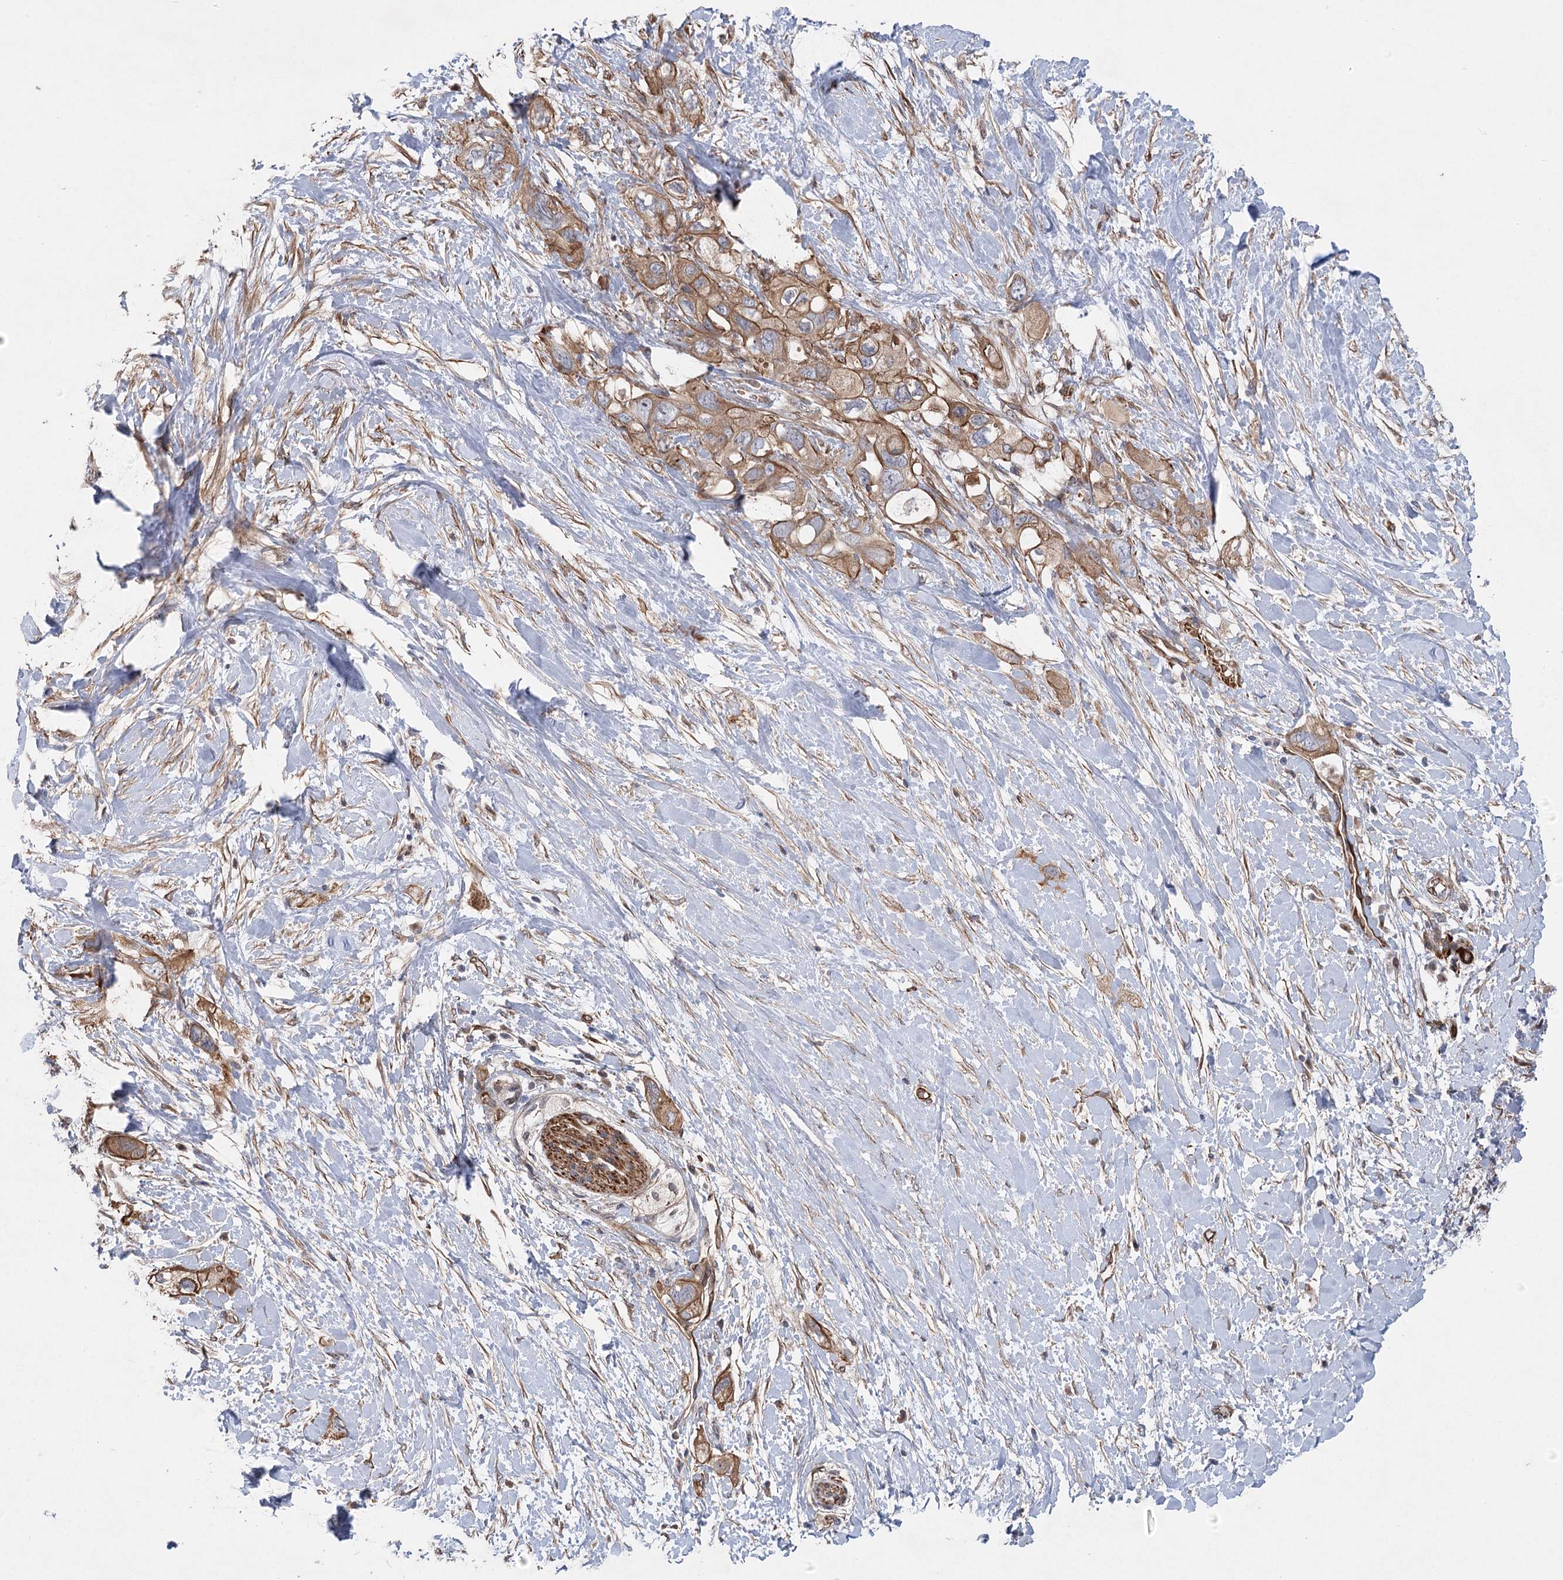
{"staining": {"intensity": "moderate", "quantity": ">75%", "location": "cytoplasmic/membranous"}, "tissue": "pancreatic cancer", "cell_type": "Tumor cells", "image_type": "cancer", "snomed": [{"axis": "morphology", "description": "Adenocarcinoma, NOS"}, {"axis": "topography", "description": "Pancreas"}], "caption": "Brown immunohistochemical staining in pancreatic cancer demonstrates moderate cytoplasmic/membranous positivity in about >75% of tumor cells.", "gene": "RWDD4", "patient": {"sex": "female", "age": 56}}